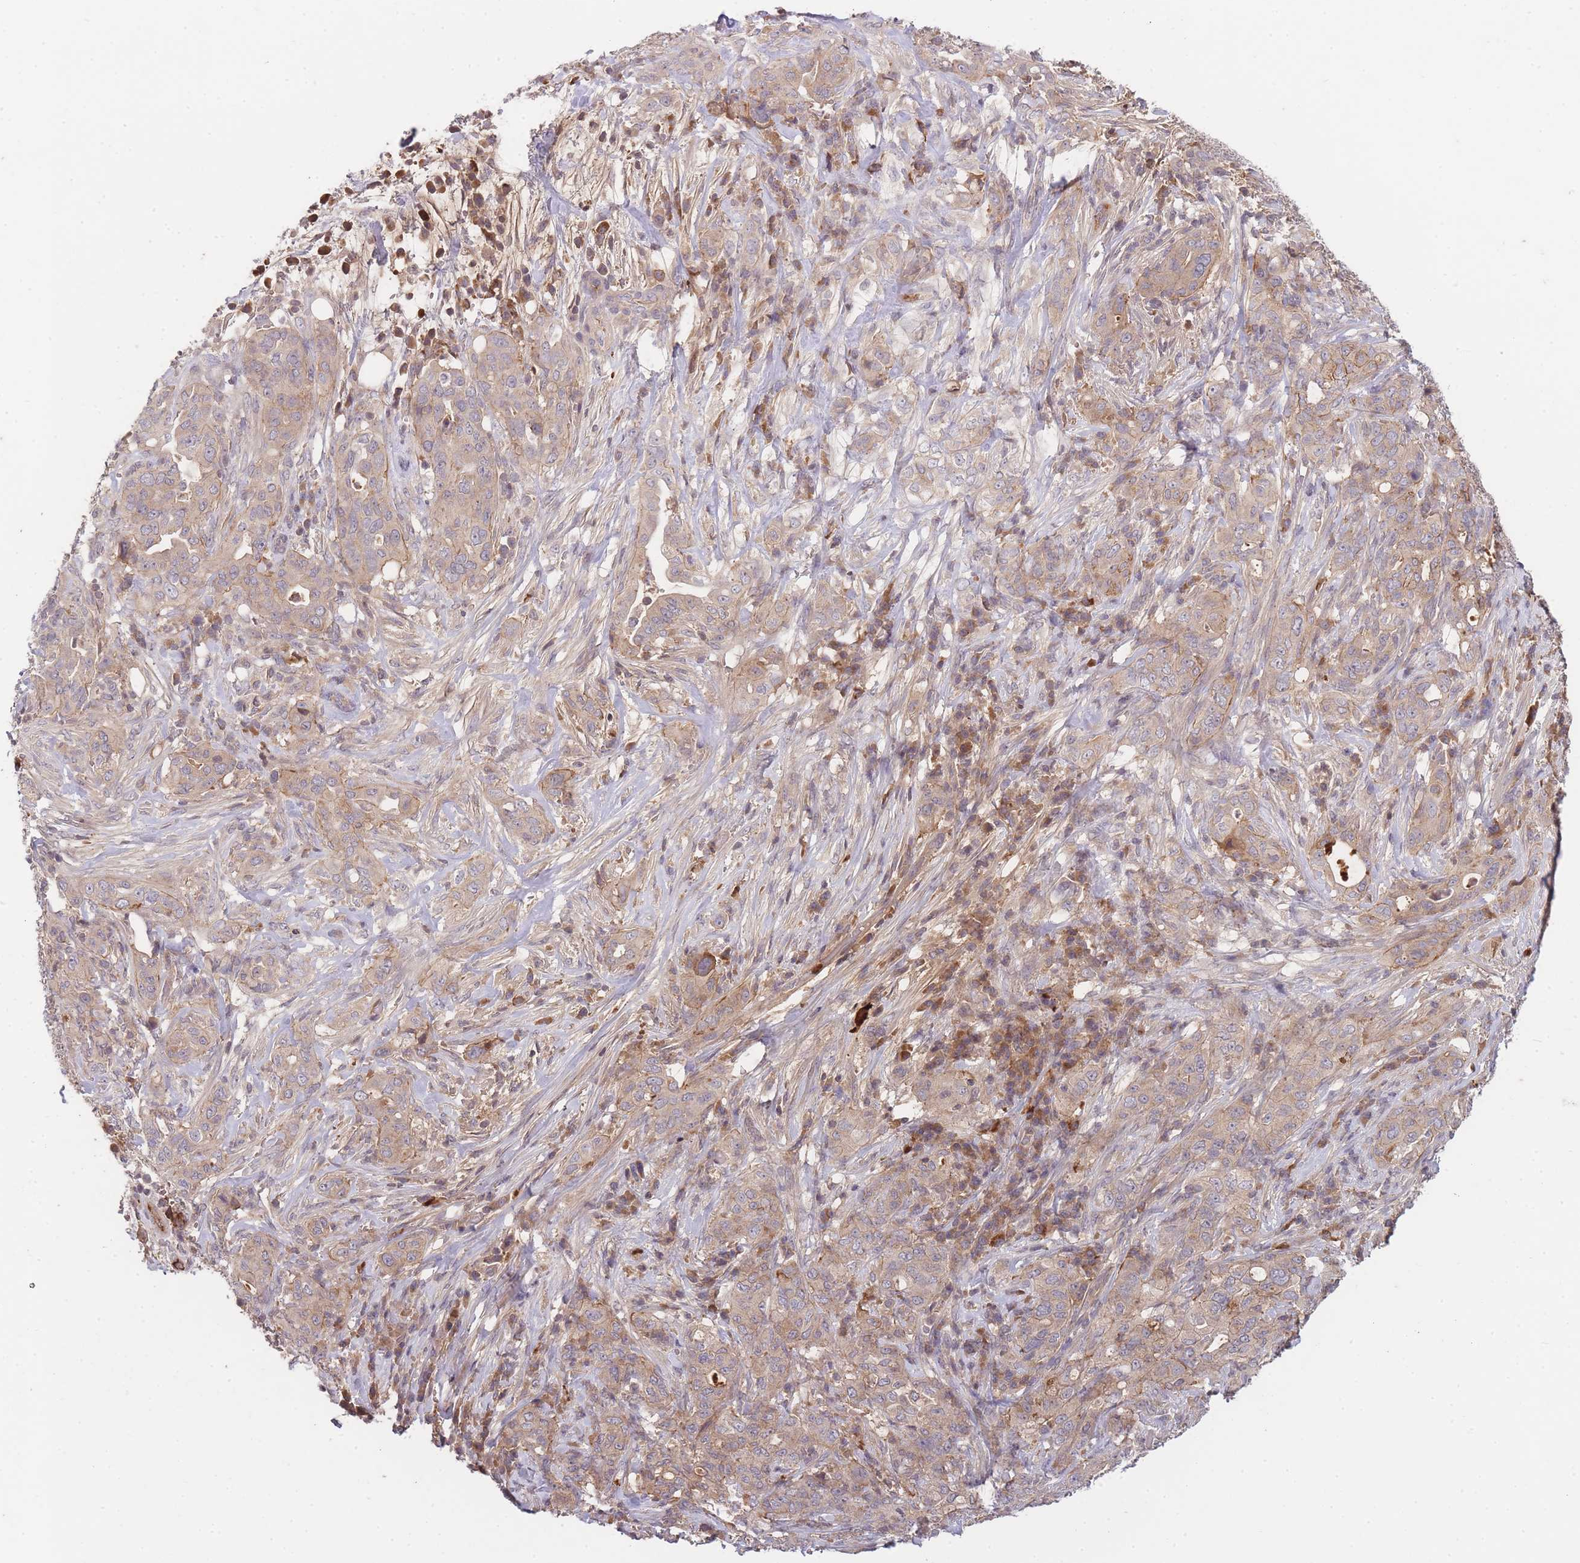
{"staining": {"intensity": "weak", "quantity": ">75%", "location": "cytoplasmic/membranous"}, "tissue": "pancreatic cancer", "cell_type": "Tumor cells", "image_type": "cancer", "snomed": [{"axis": "morphology", "description": "Normal tissue, NOS"}, {"axis": "morphology", "description": "Adenocarcinoma, NOS"}, {"axis": "topography", "description": "Lymph node"}, {"axis": "topography", "description": "Pancreas"}], "caption": "Pancreatic cancer (adenocarcinoma) tissue reveals weak cytoplasmic/membranous staining in approximately >75% of tumor cells", "gene": "RALGDS", "patient": {"sex": "female", "age": 67}}